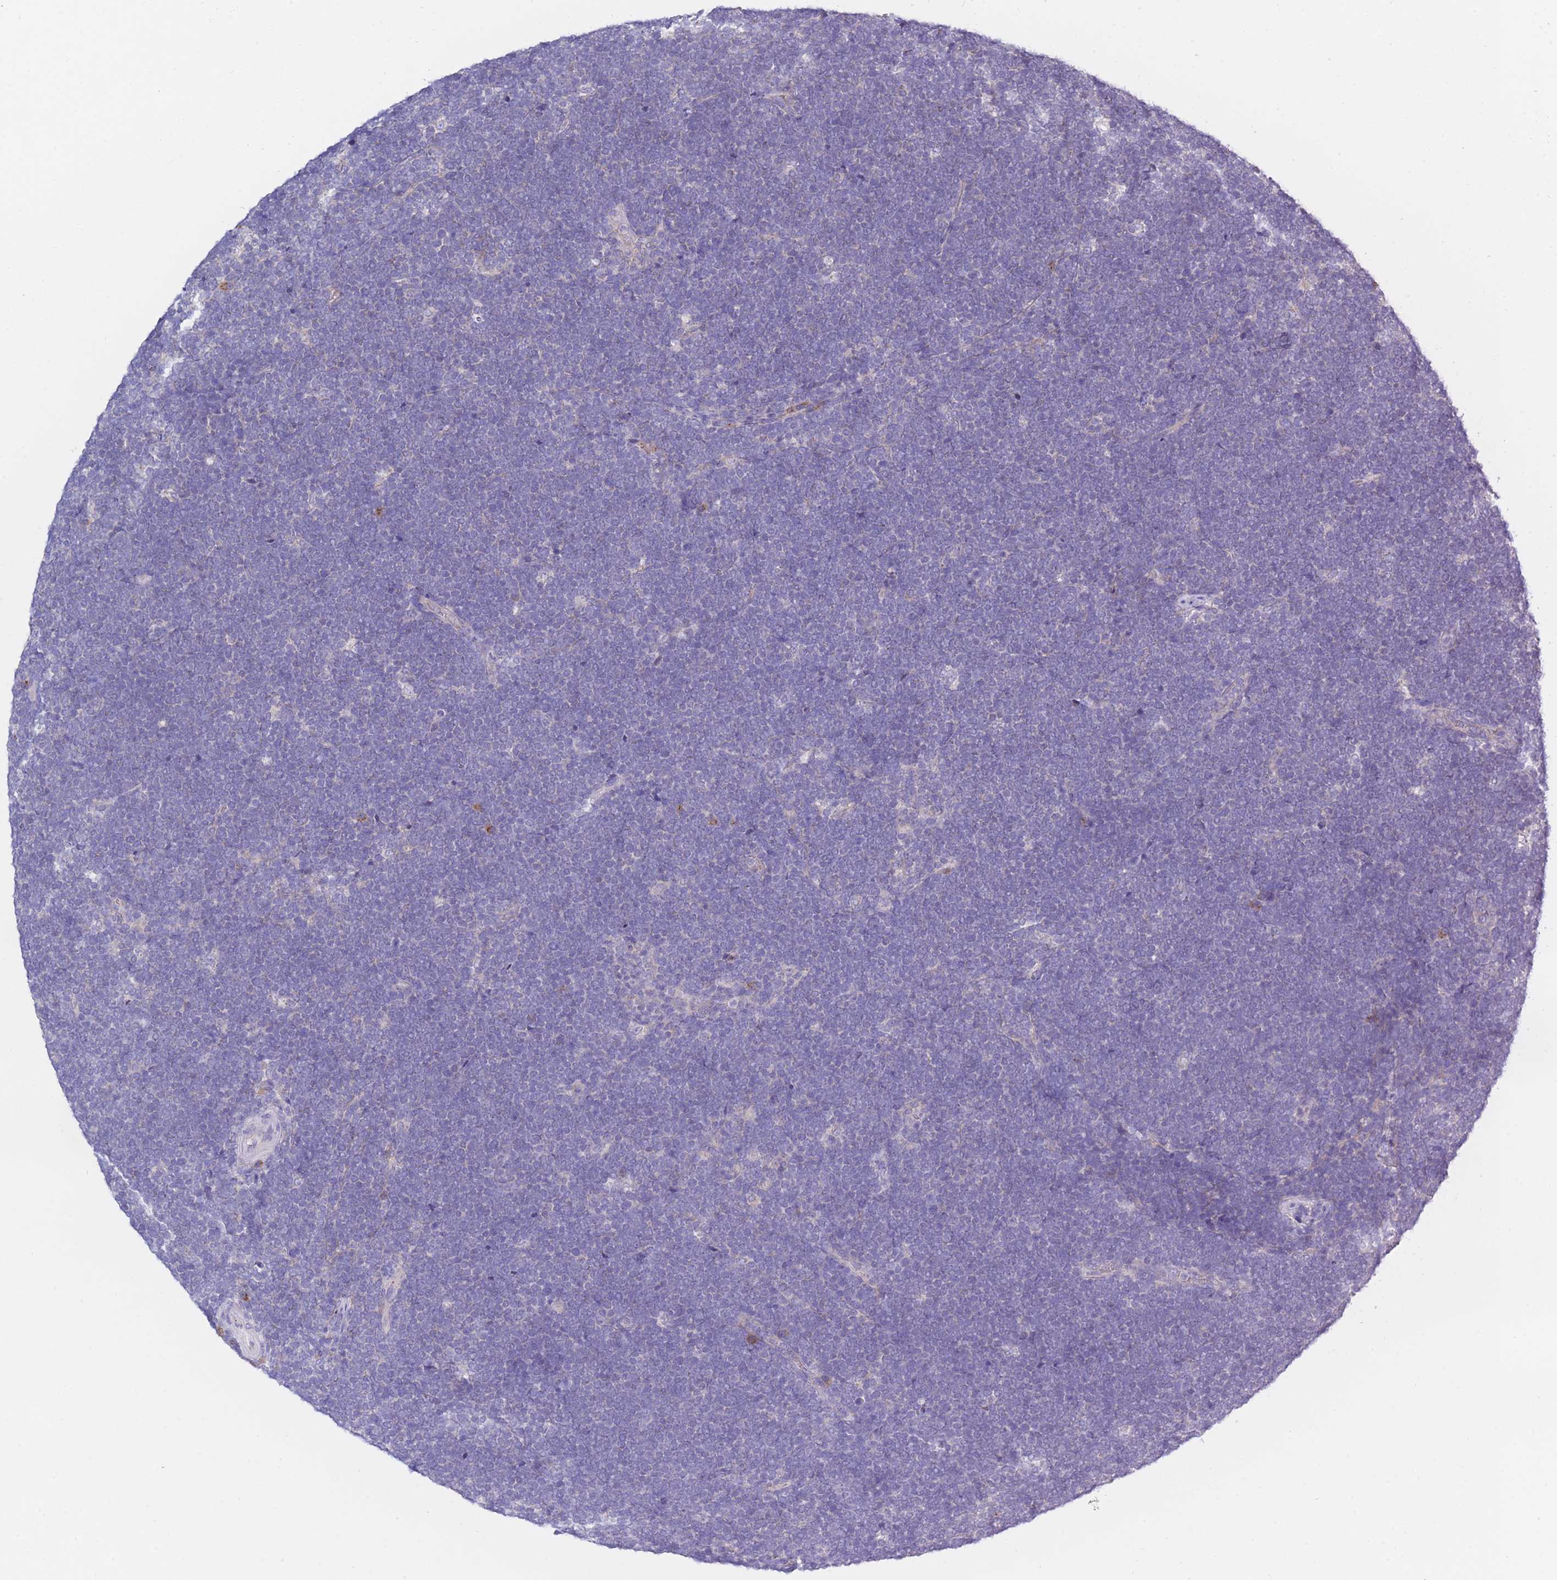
{"staining": {"intensity": "negative", "quantity": "none", "location": "none"}, "tissue": "lymphoma", "cell_type": "Tumor cells", "image_type": "cancer", "snomed": [{"axis": "morphology", "description": "Malignant lymphoma, non-Hodgkin's type, High grade"}, {"axis": "topography", "description": "Lymph node"}], "caption": "High magnification brightfield microscopy of lymphoma stained with DAB (brown) and counterstained with hematoxylin (blue): tumor cells show no significant staining.", "gene": "COPG2", "patient": {"sex": "male", "age": 13}}